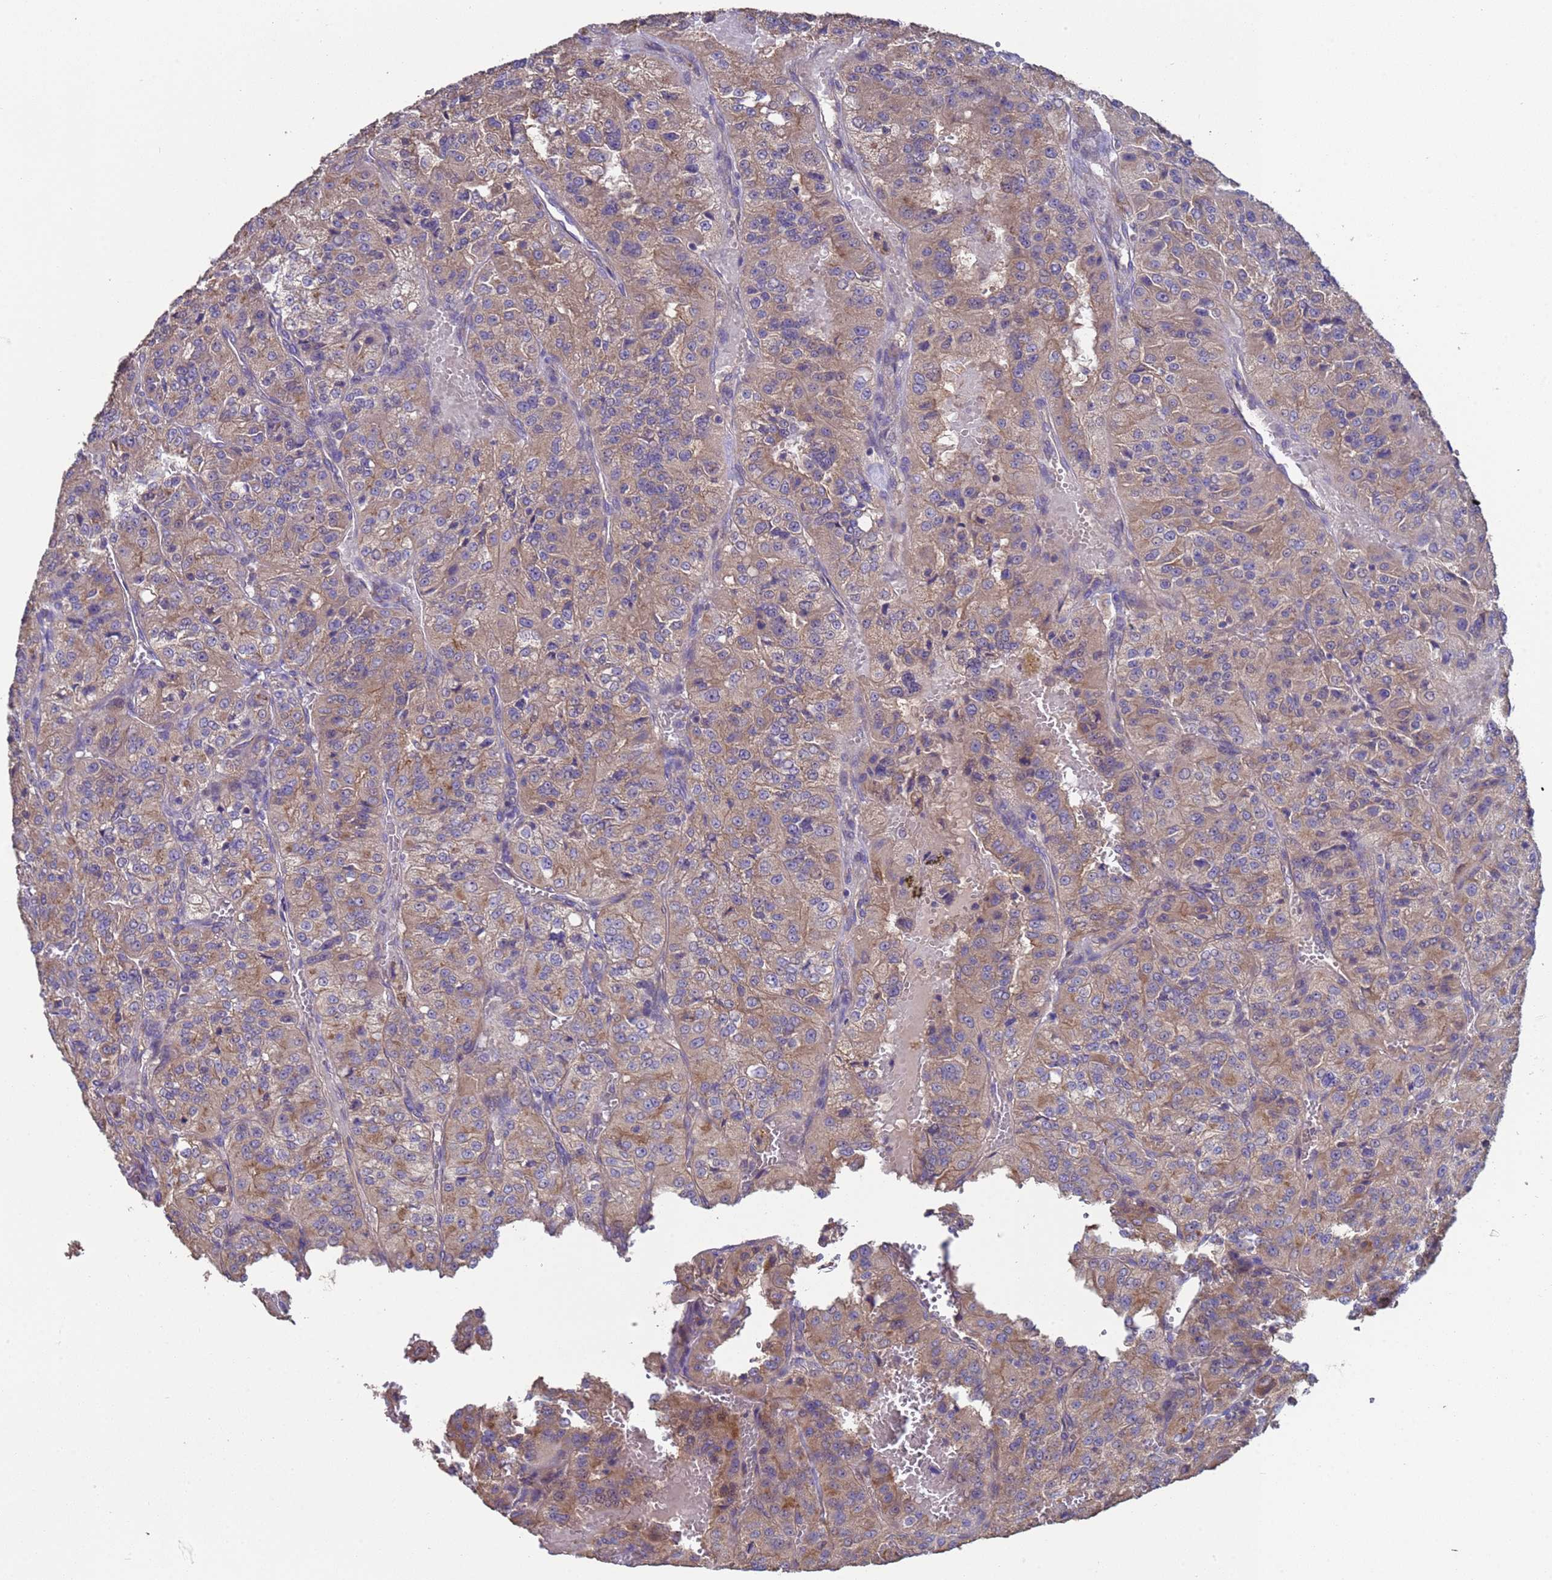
{"staining": {"intensity": "weak", "quantity": ">75%", "location": "cytoplasmic/membranous"}, "tissue": "renal cancer", "cell_type": "Tumor cells", "image_type": "cancer", "snomed": [{"axis": "morphology", "description": "Adenocarcinoma, NOS"}, {"axis": "topography", "description": "Kidney"}], "caption": "Renal cancer (adenocarcinoma) was stained to show a protein in brown. There is low levels of weak cytoplasmic/membranous expression in approximately >75% of tumor cells.", "gene": "EEF1AKMT1", "patient": {"sex": "female", "age": 63}}